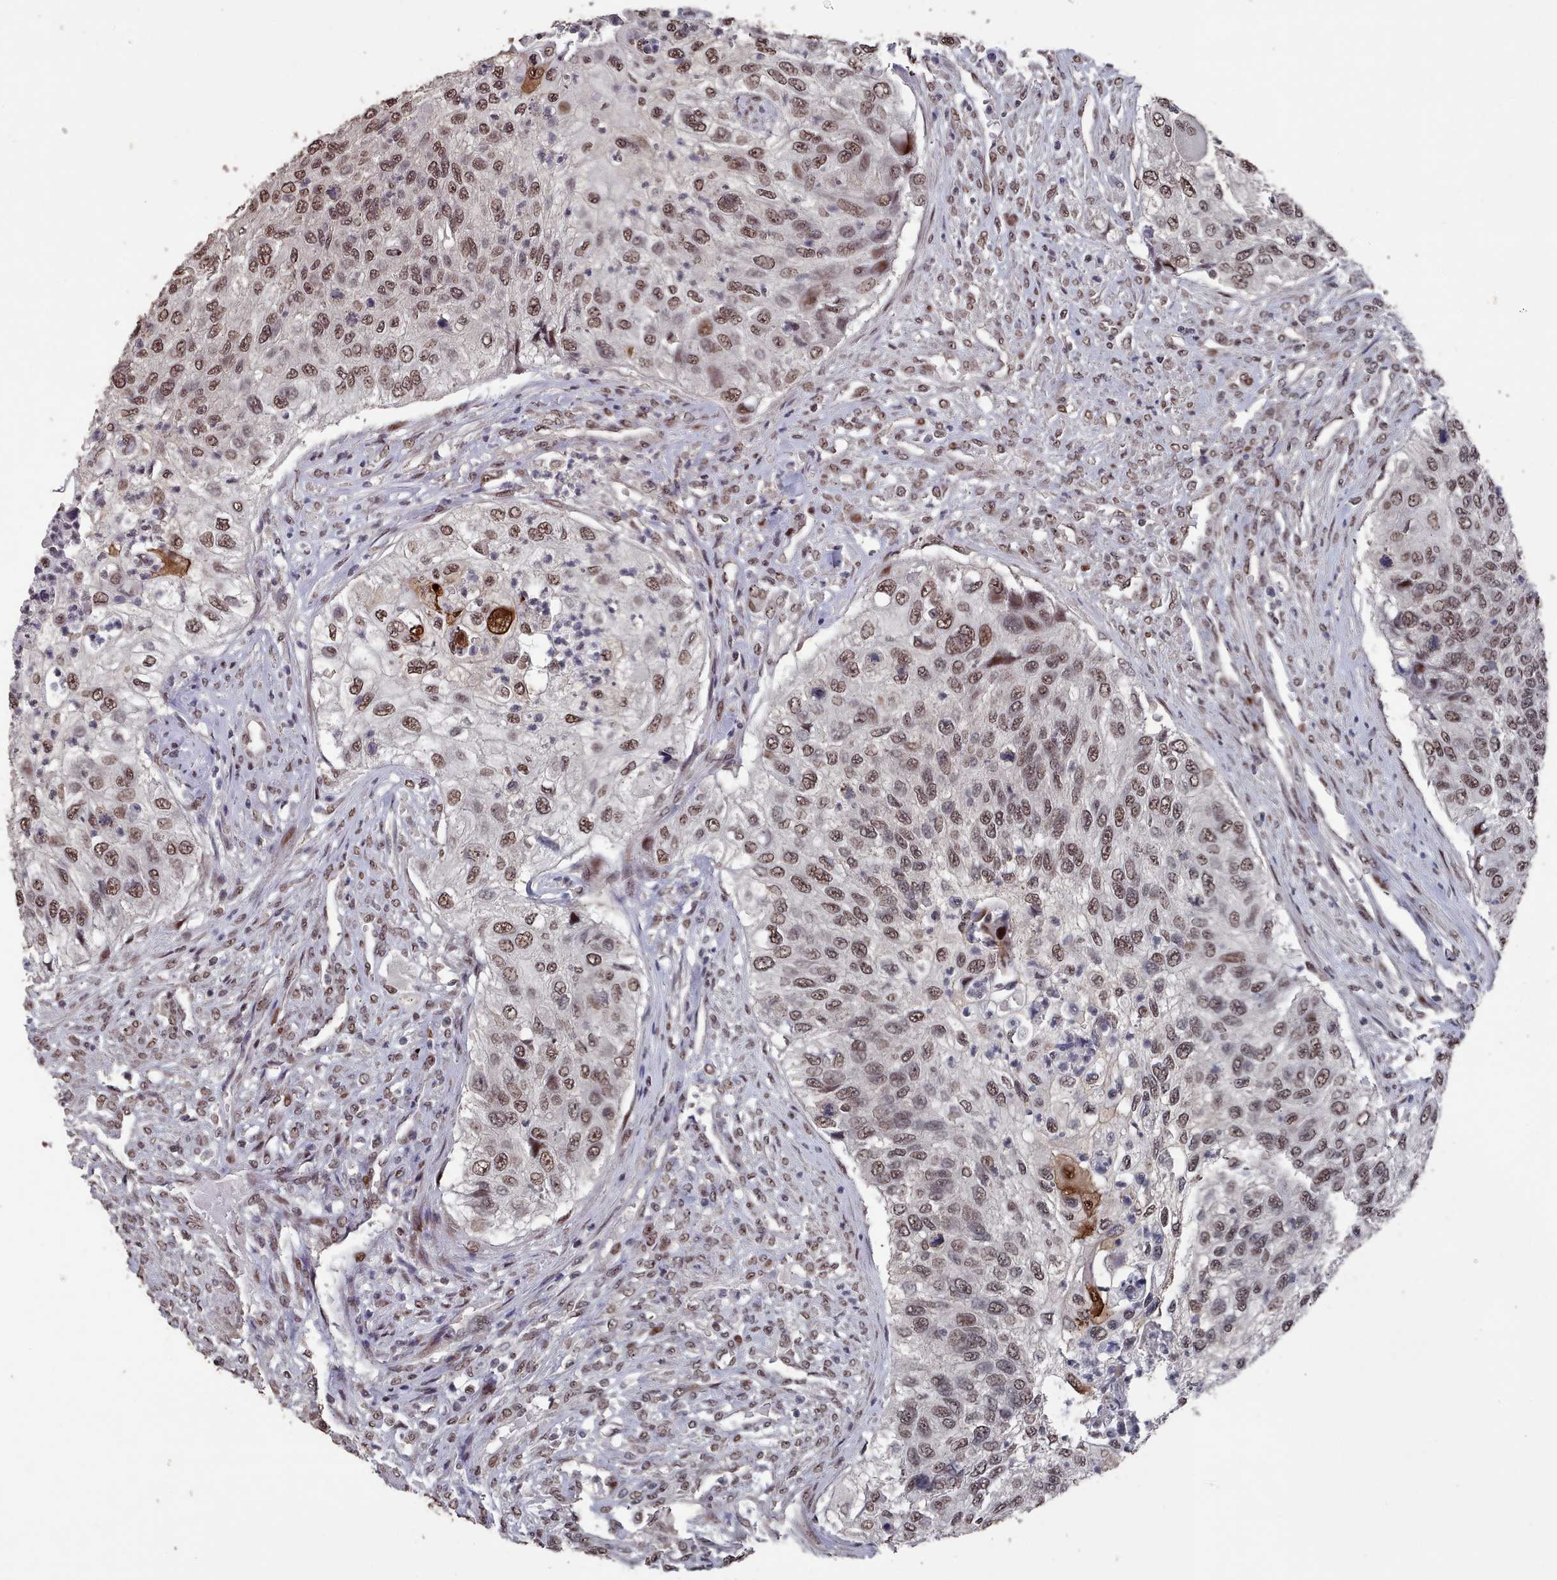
{"staining": {"intensity": "moderate", "quantity": ">75%", "location": "cytoplasmic/membranous,nuclear"}, "tissue": "urothelial cancer", "cell_type": "Tumor cells", "image_type": "cancer", "snomed": [{"axis": "morphology", "description": "Urothelial carcinoma, High grade"}, {"axis": "topography", "description": "Urinary bladder"}], "caption": "Brown immunohistochemical staining in urothelial carcinoma (high-grade) displays moderate cytoplasmic/membranous and nuclear staining in approximately >75% of tumor cells.", "gene": "PNRC2", "patient": {"sex": "female", "age": 60}}